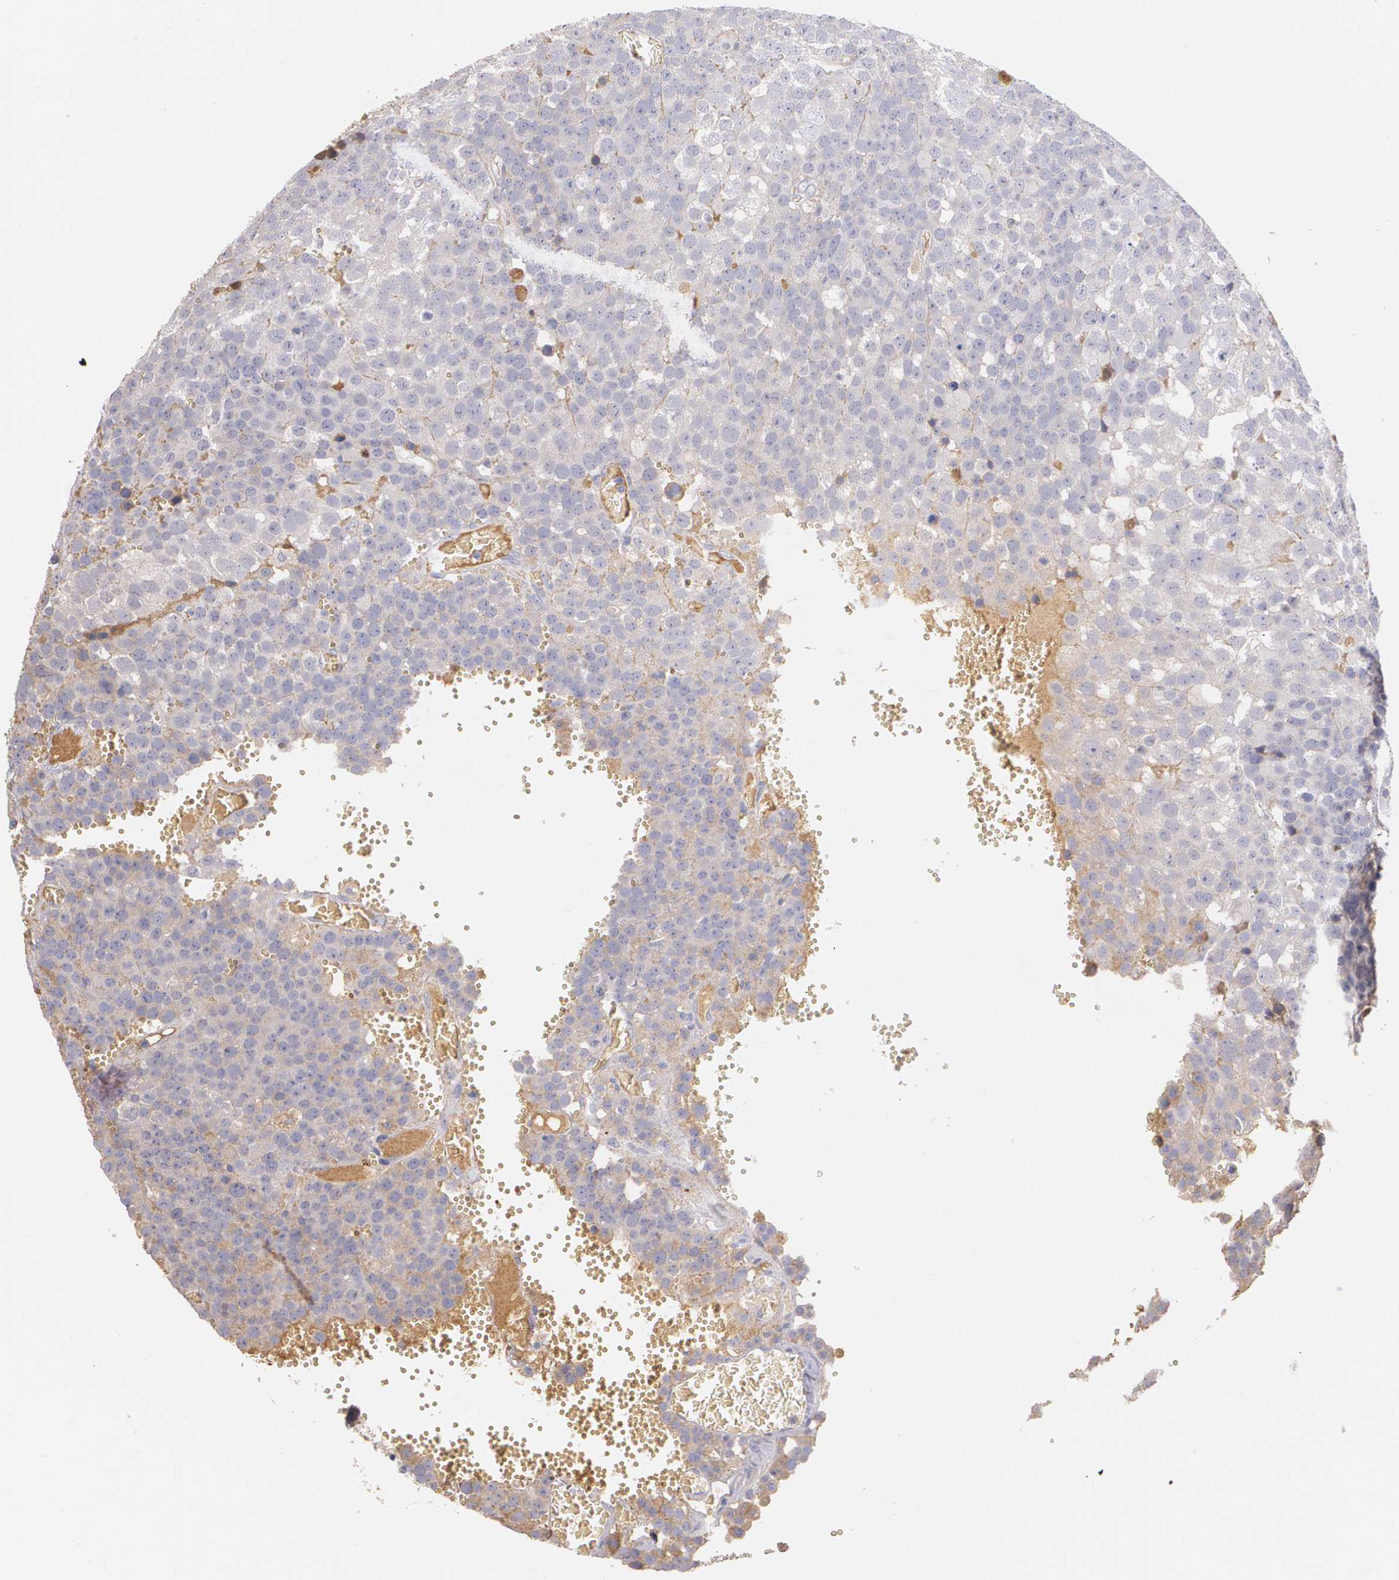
{"staining": {"intensity": "weak", "quantity": "<25%", "location": "cytoplasmic/membranous"}, "tissue": "testis cancer", "cell_type": "Tumor cells", "image_type": "cancer", "snomed": [{"axis": "morphology", "description": "Seminoma, NOS"}, {"axis": "topography", "description": "Testis"}], "caption": "Immunohistochemistry (IHC) micrograph of testis seminoma stained for a protein (brown), which exhibits no staining in tumor cells. (DAB immunohistochemistry, high magnification).", "gene": "AMBP", "patient": {"sex": "male", "age": 71}}